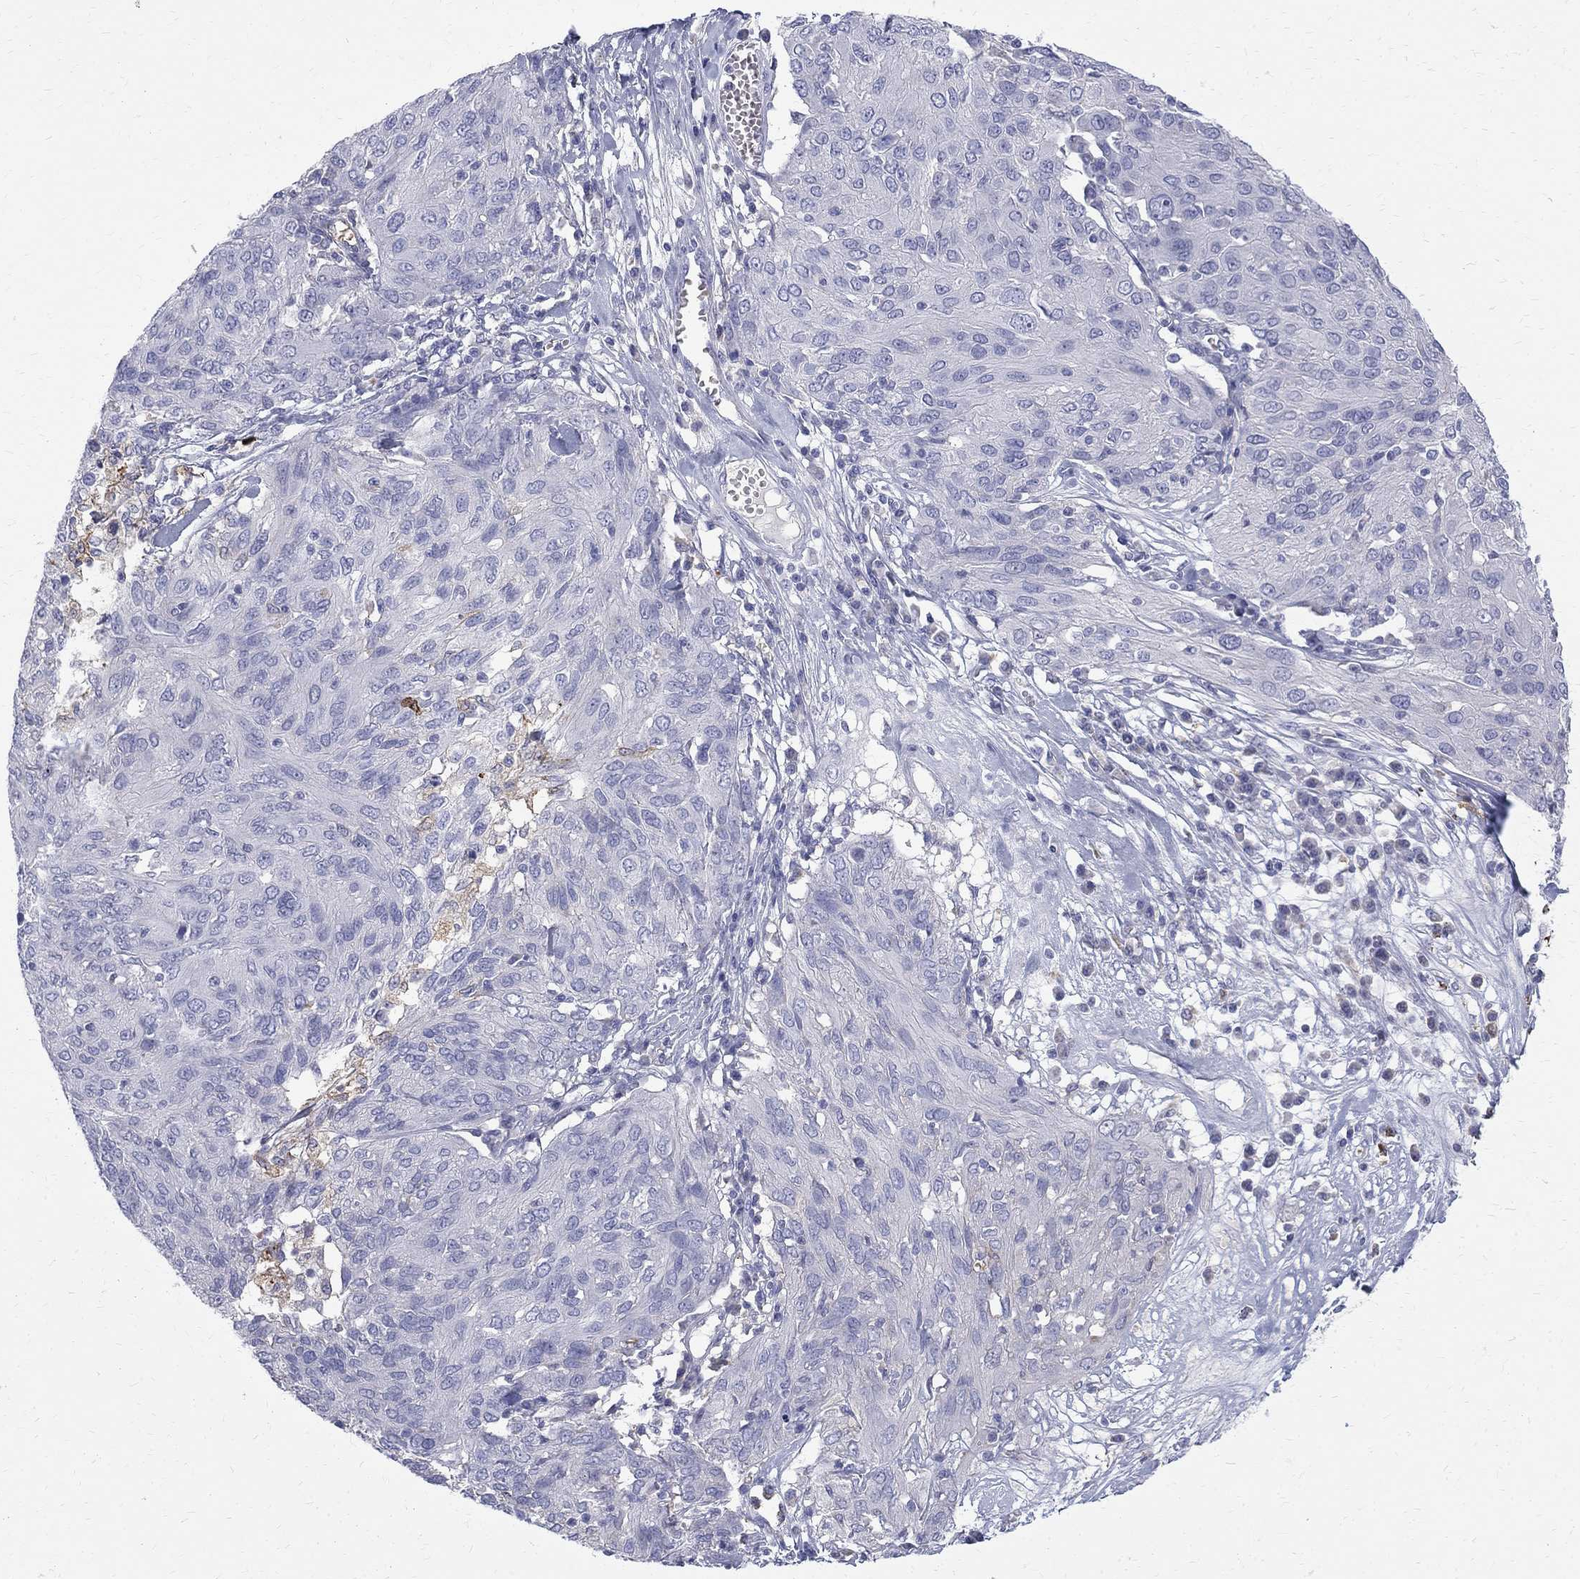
{"staining": {"intensity": "negative", "quantity": "none", "location": "none"}, "tissue": "ovarian cancer", "cell_type": "Tumor cells", "image_type": "cancer", "snomed": [{"axis": "morphology", "description": "Carcinoma, endometroid"}, {"axis": "topography", "description": "Ovary"}], "caption": "High magnification brightfield microscopy of endometroid carcinoma (ovarian) stained with DAB (brown) and counterstained with hematoxylin (blue): tumor cells show no significant expression.", "gene": "AGER", "patient": {"sex": "female", "age": 50}}